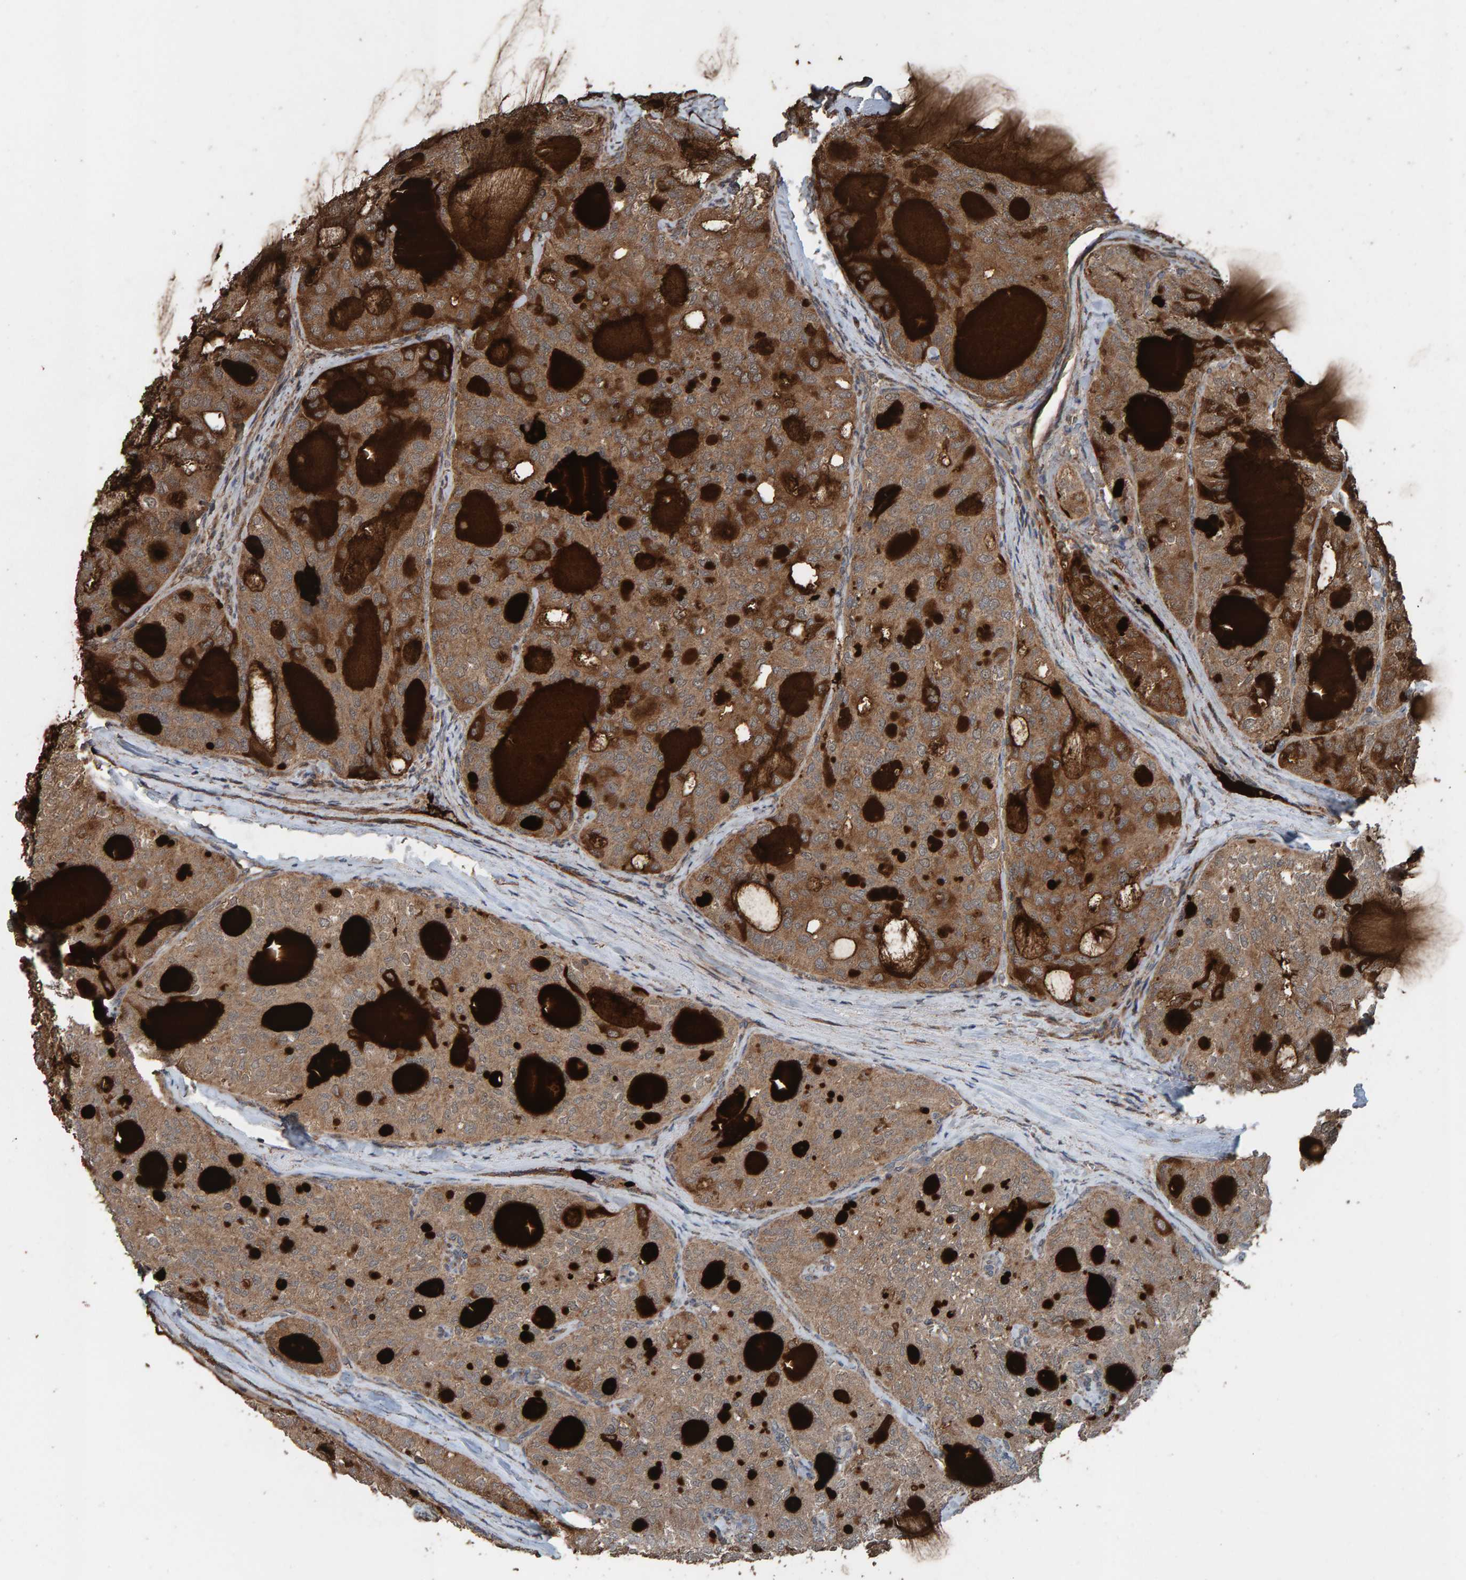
{"staining": {"intensity": "moderate", "quantity": ">75%", "location": "cytoplasmic/membranous"}, "tissue": "thyroid cancer", "cell_type": "Tumor cells", "image_type": "cancer", "snomed": [{"axis": "morphology", "description": "Follicular adenoma carcinoma, NOS"}, {"axis": "topography", "description": "Thyroid gland"}], "caption": "Thyroid cancer (follicular adenoma carcinoma) stained for a protein (brown) displays moderate cytoplasmic/membranous positive staining in approximately >75% of tumor cells.", "gene": "DUS1L", "patient": {"sex": "male", "age": 75}}